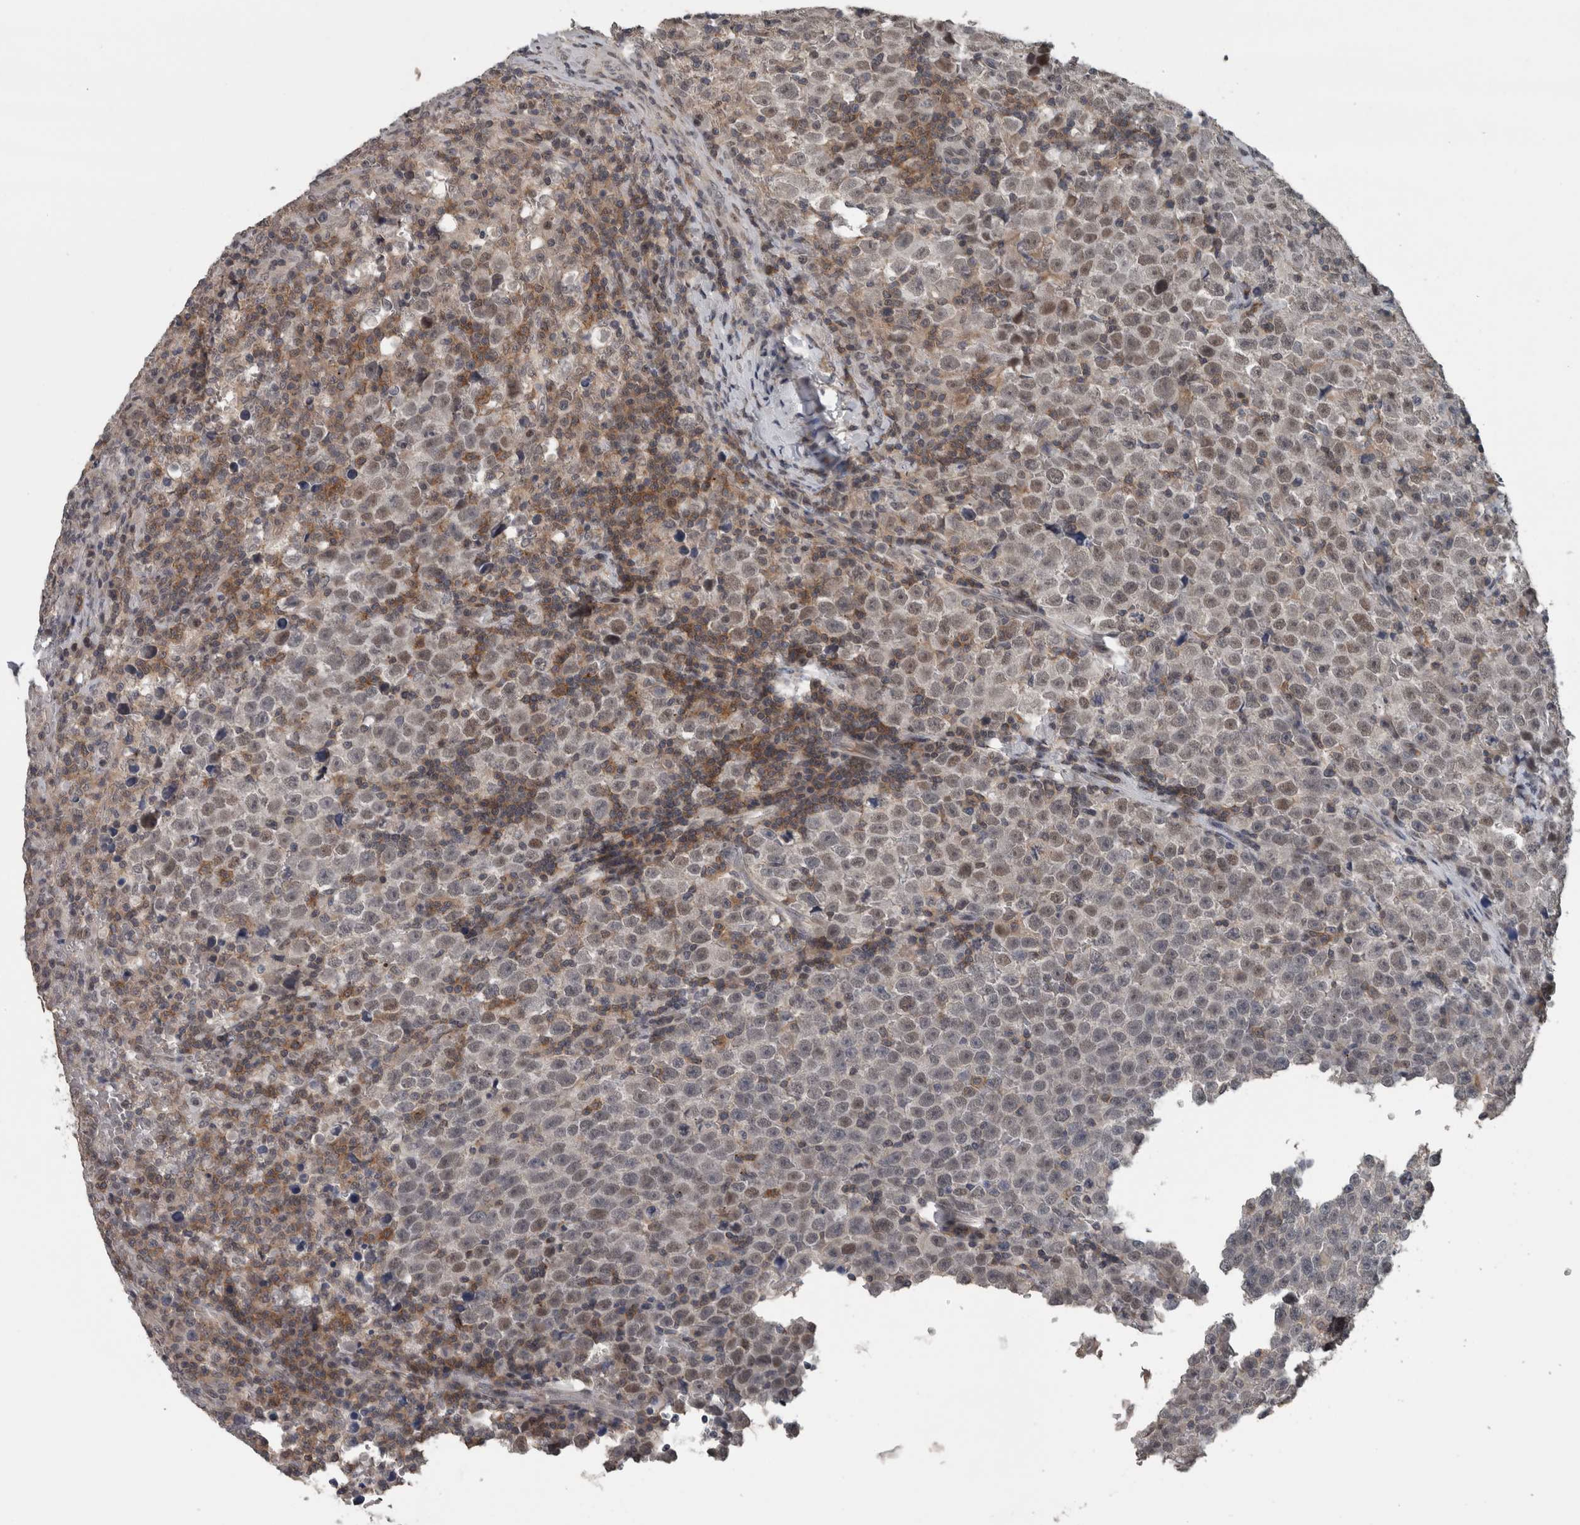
{"staining": {"intensity": "weak", "quantity": "<25%", "location": "cytoplasmic/membranous,nuclear"}, "tissue": "testis cancer", "cell_type": "Tumor cells", "image_type": "cancer", "snomed": [{"axis": "morphology", "description": "Seminoma, NOS"}, {"axis": "topography", "description": "Testis"}], "caption": "A micrograph of human testis cancer is negative for staining in tumor cells. (DAB immunohistochemistry with hematoxylin counter stain).", "gene": "ZBTB21", "patient": {"sex": "male", "age": 43}}